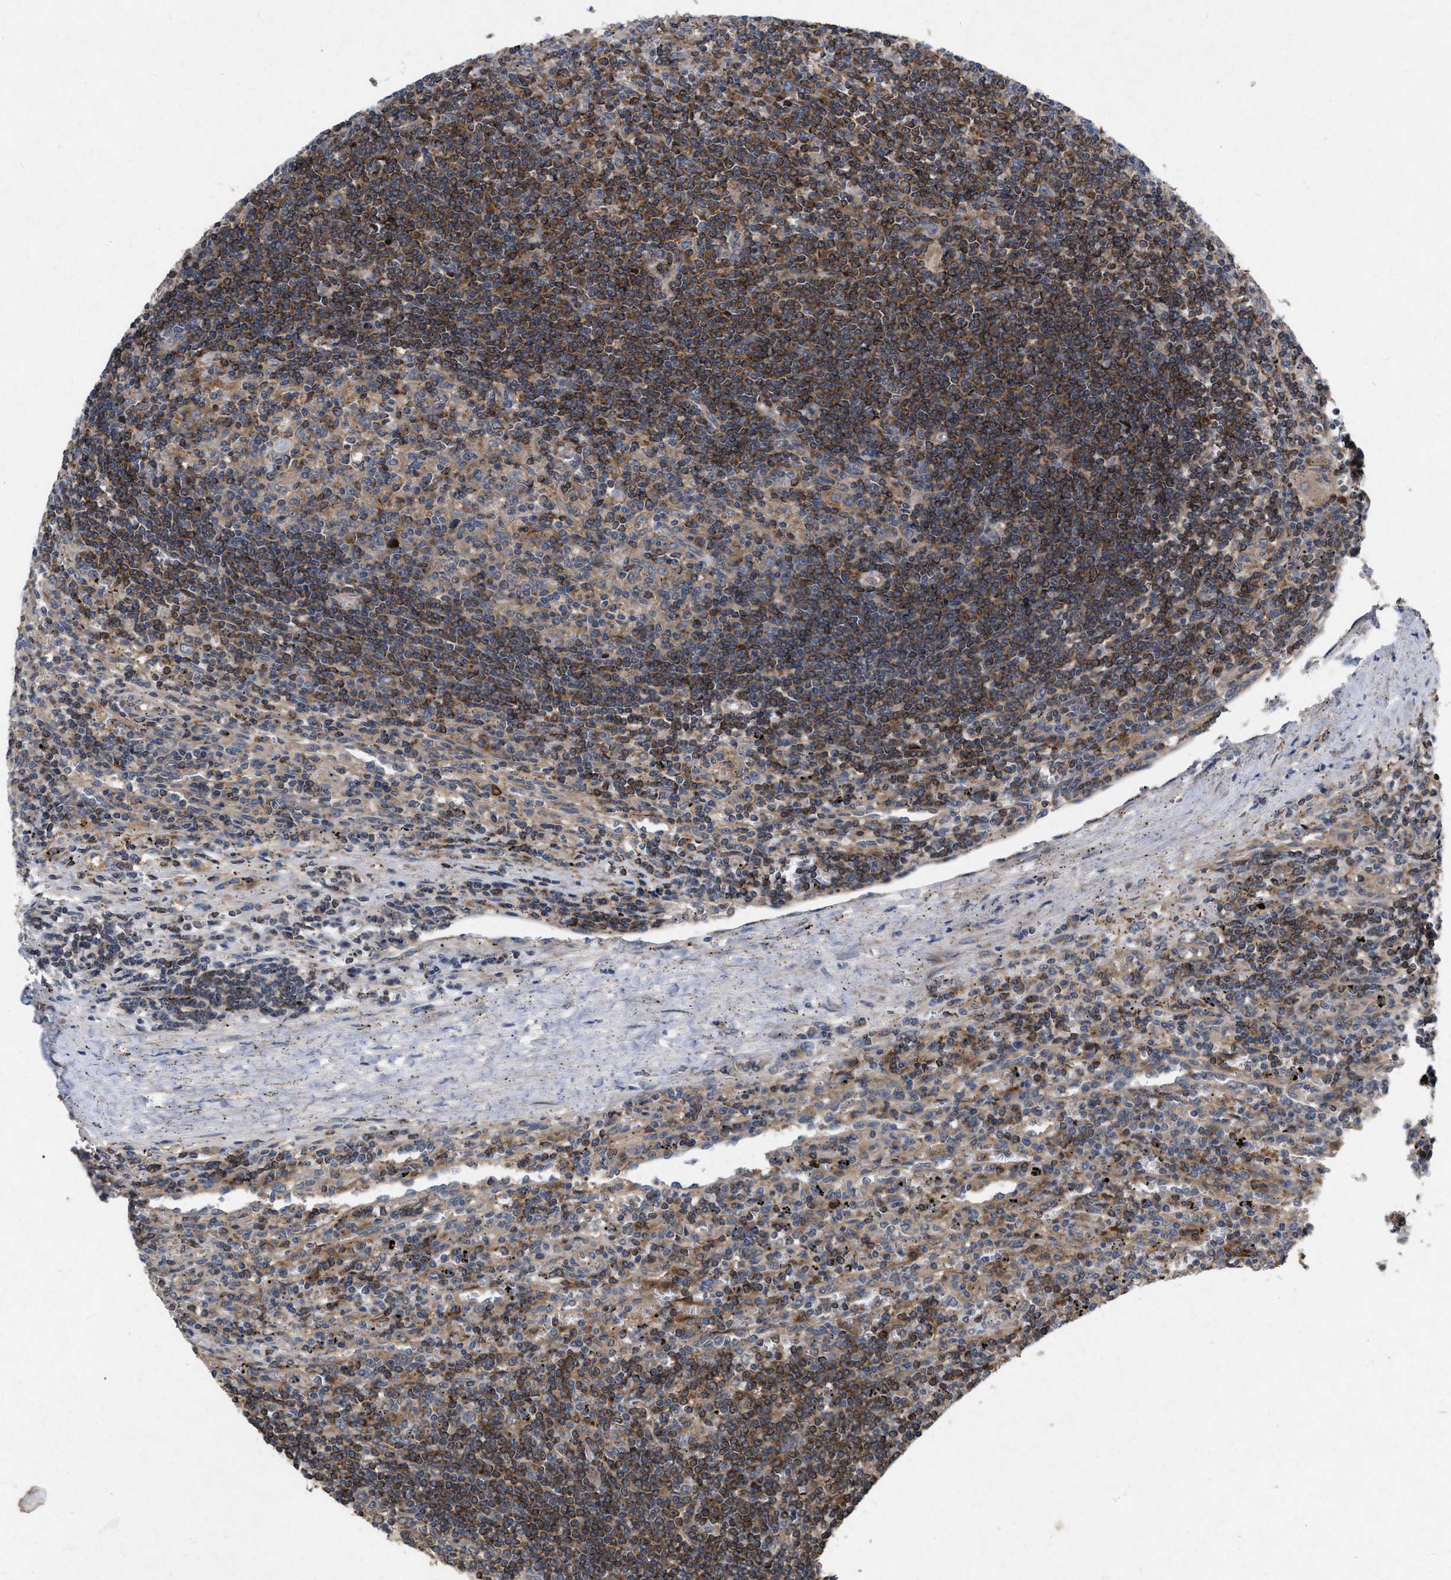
{"staining": {"intensity": "strong", "quantity": "25%-75%", "location": "cytoplasmic/membranous"}, "tissue": "lymphoma", "cell_type": "Tumor cells", "image_type": "cancer", "snomed": [{"axis": "morphology", "description": "Malignant lymphoma, non-Hodgkin's type, Low grade"}, {"axis": "topography", "description": "Spleen"}], "caption": "Brown immunohistochemical staining in human lymphoma reveals strong cytoplasmic/membranous staining in about 25%-75% of tumor cells.", "gene": "CDKN2C", "patient": {"sex": "male", "age": 76}}